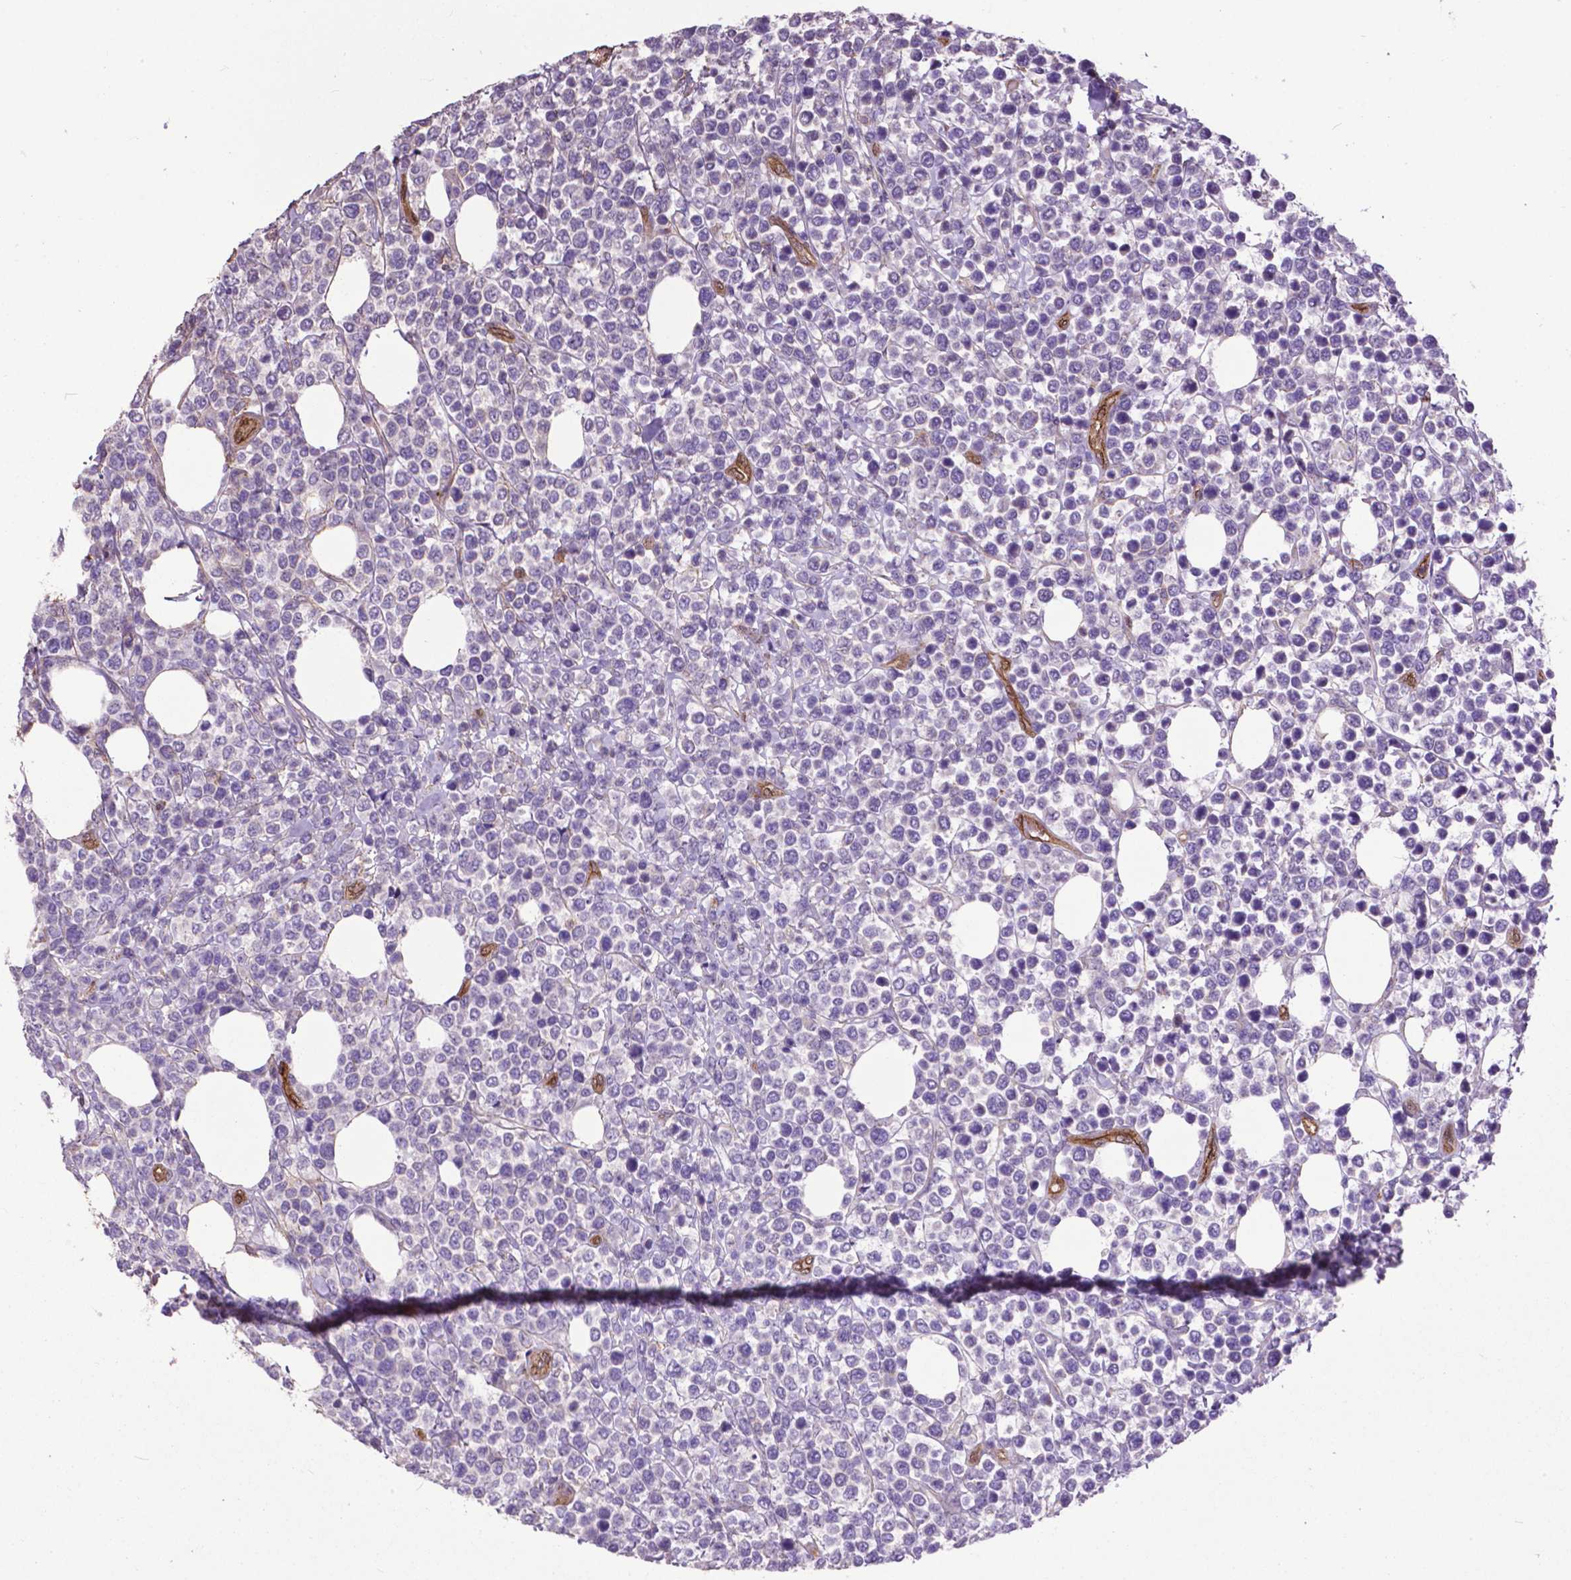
{"staining": {"intensity": "negative", "quantity": "none", "location": "none"}, "tissue": "lymphoma", "cell_type": "Tumor cells", "image_type": "cancer", "snomed": [{"axis": "morphology", "description": "Malignant lymphoma, non-Hodgkin's type, High grade"}, {"axis": "topography", "description": "Soft tissue"}], "caption": "Tumor cells show no significant expression in malignant lymphoma, non-Hodgkin's type (high-grade).", "gene": "PDLIM1", "patient": {"sex": "female", "age": 56}}